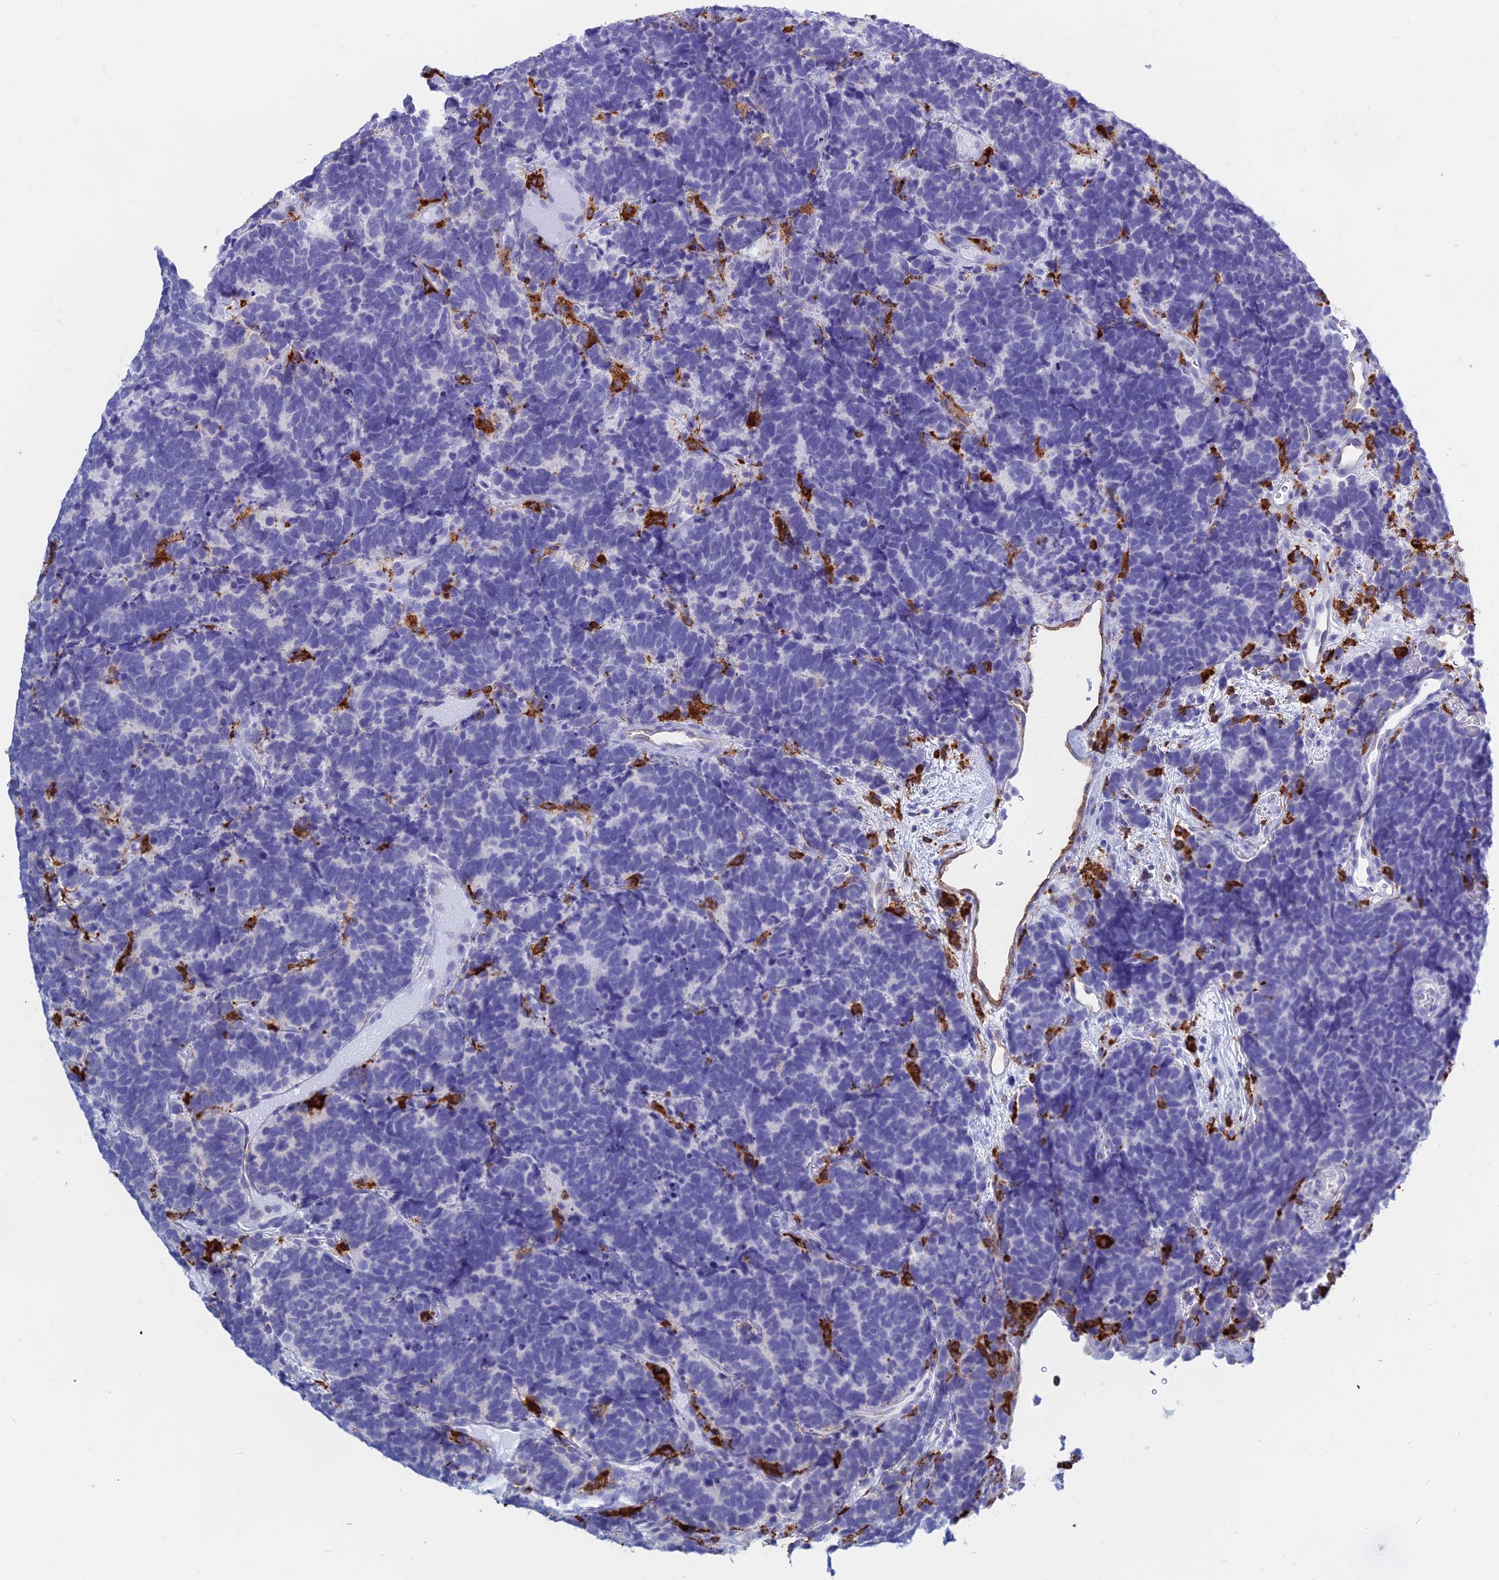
{"staining": {"intensity": "negative", "quantity": "none", "location": "none"}, "tissue": "carcinoid", "cell_type": "Tumor cells", "image_type": "cancer", "snomed": [{"axis": "morphology", "description": "Carcinoma, NOS"}, {"axis": "morphology", "description": "Carcinoid, malignant, NOS"}, {"axis": "topography", "description": "Urinary bladder"}], "caption": "Carcinoid was stained to show a protein in brown. There is no significant positivity in tumor cells.", "gene": "HLA-DRB1", "patient": {"sex": "male", "age": 57}}